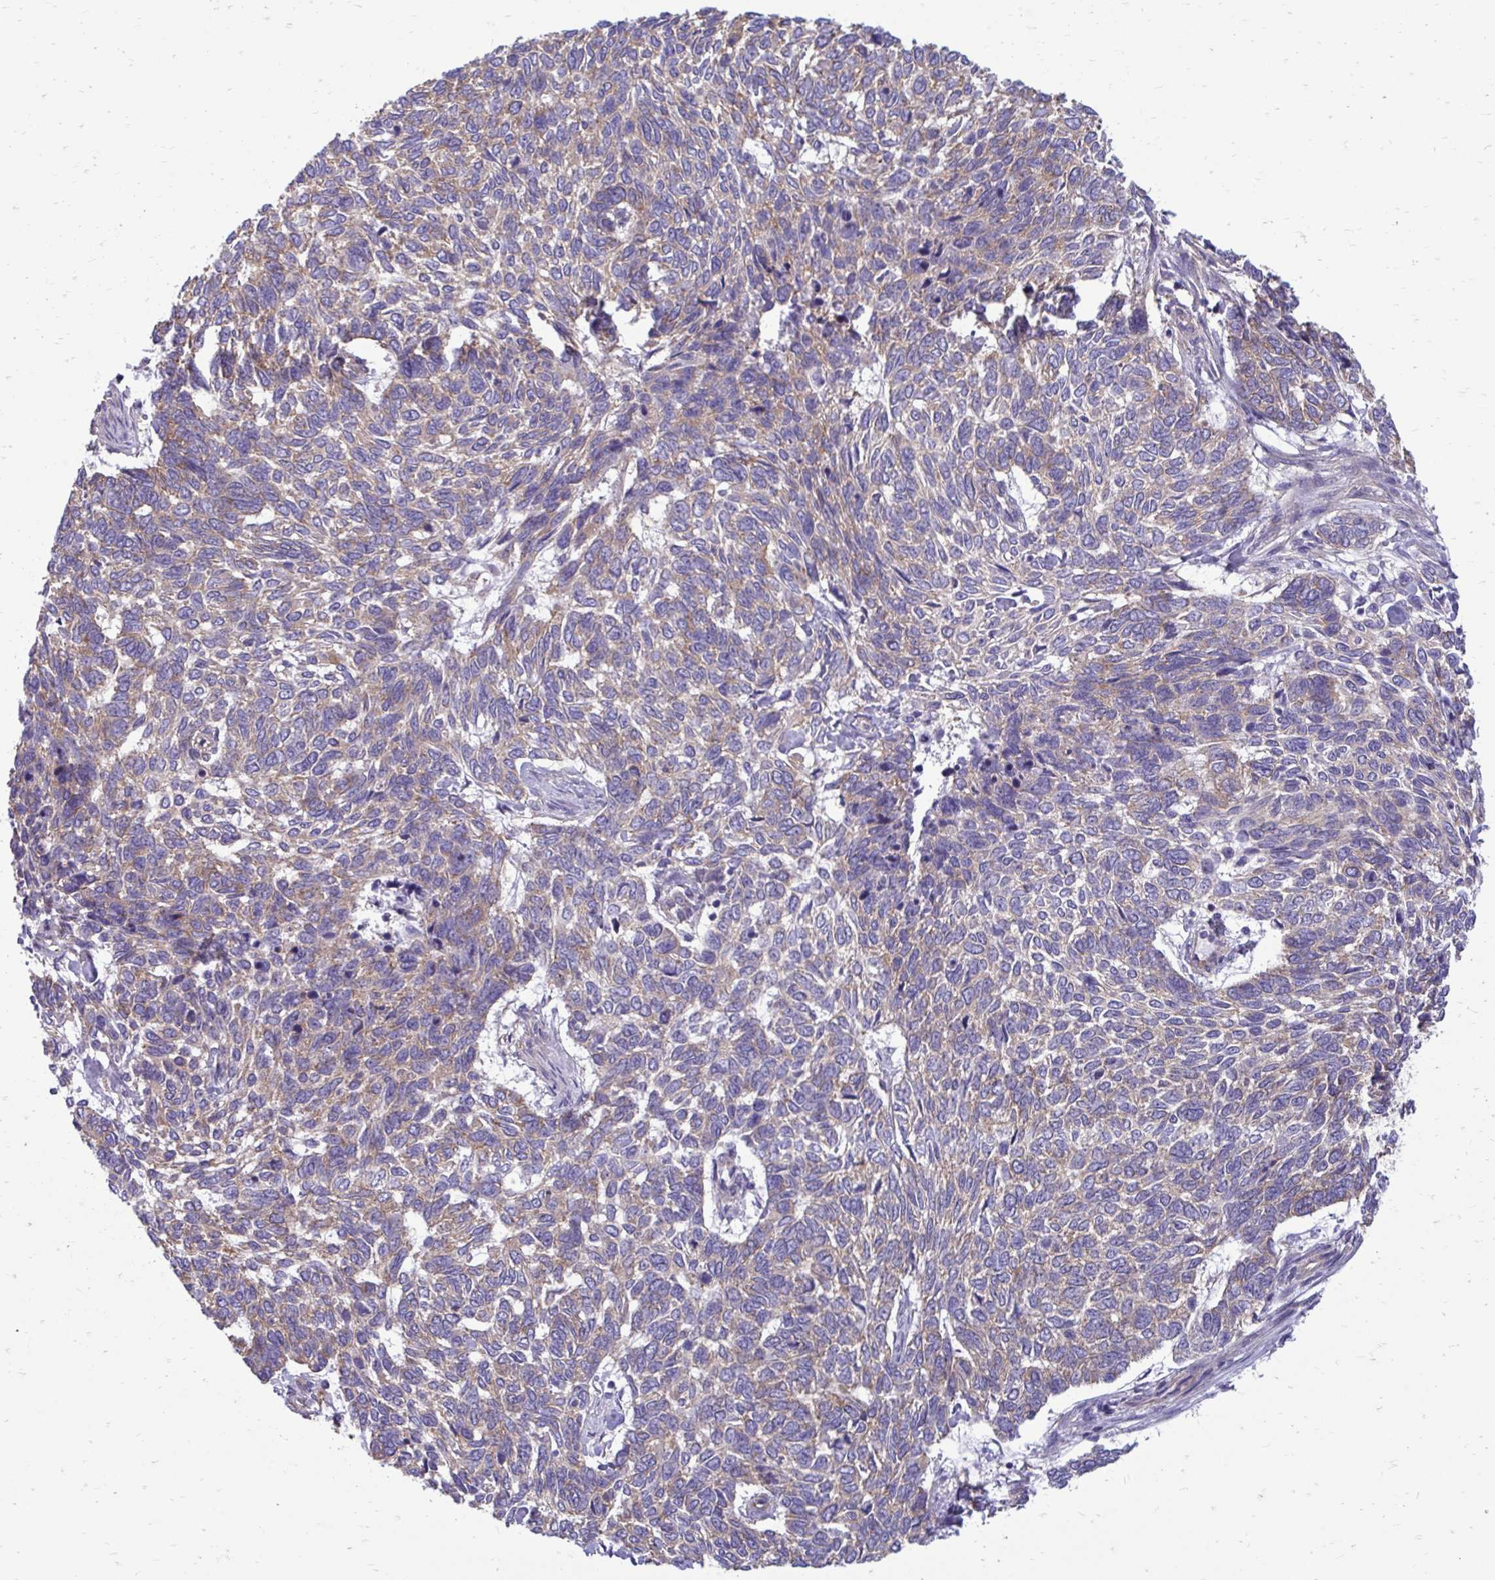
{"staining": {"intensity": "weak", "quantity": "25%-75%", "location": "cytoplasmic/membranous"}, "tissue": "skin cancer", "cell_type": "Tumor cells", "image_type": "cancer", "snomed": [{"axis": "morphology", "description": "Basal cell carcinoma"}, {"axis": "topography", "description": "Skin"}], "caption": "Protein expression analysis of human basal cell carcinoma (skin) reveals weak cytoplasmic/membranous expression in approximately 25%-75% of tumor cells.", "gene": "CLTA", "patient": {"sex": "female", "age": 65}}